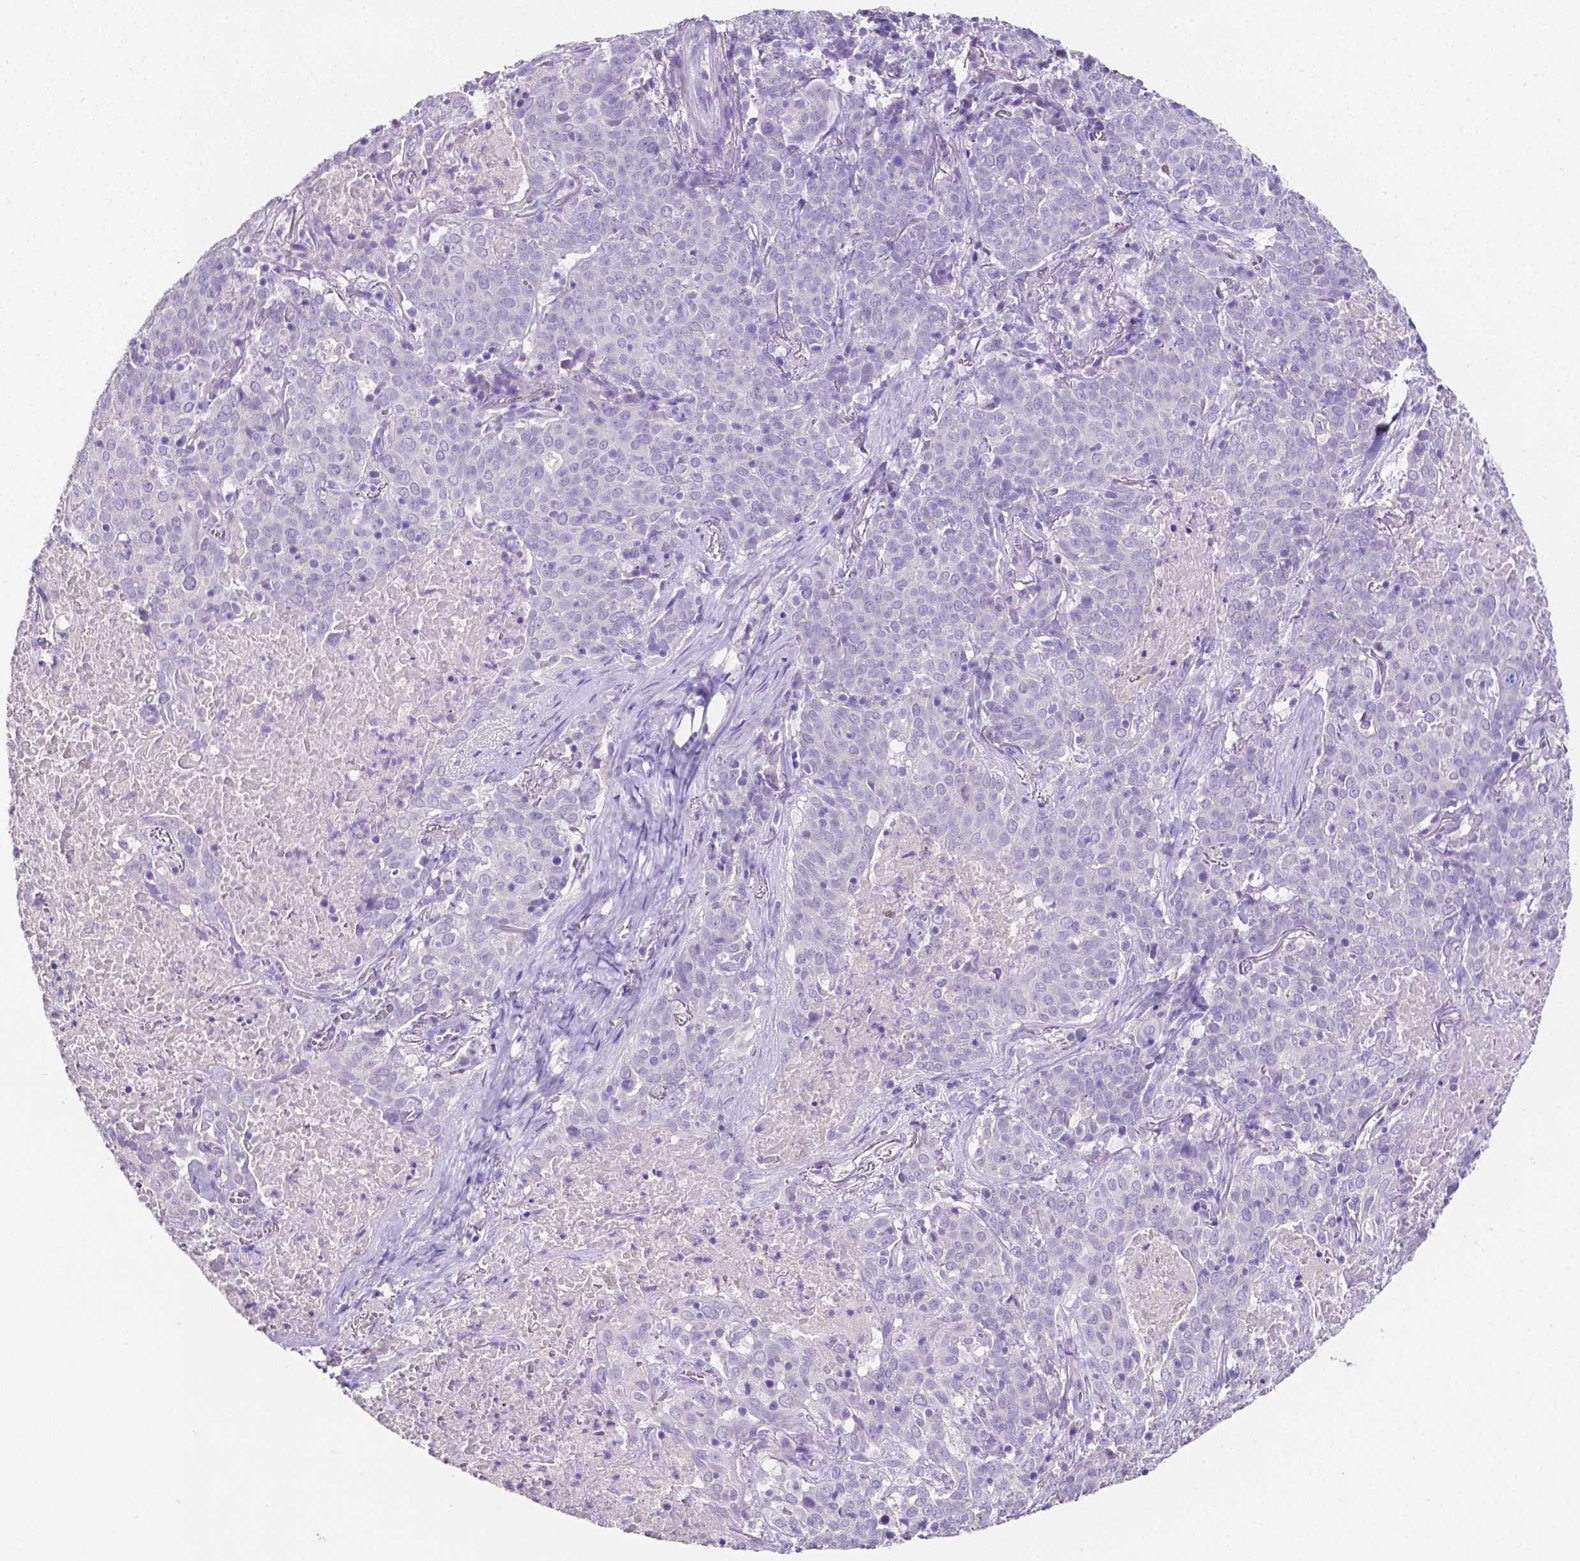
{"staining": {"intensity": "negative", "quantity": "none", "location": "none"}, "tissue": "lung cancer", "cell_type": "Tumor cells", "image_type": "cancer", "snomed": [{"axis": "morphology", "description": "Squamous cell carcinoma, NOS"}, {"axis": "topography", "description": "Lung"}], "caption": "A histopathology image of squamous cell carcinoma (lung) stained for a protein shows no brown staining in tumor cells.", "gene": "SLC22A2", "patient": {"sex": "male", "age": 82}}